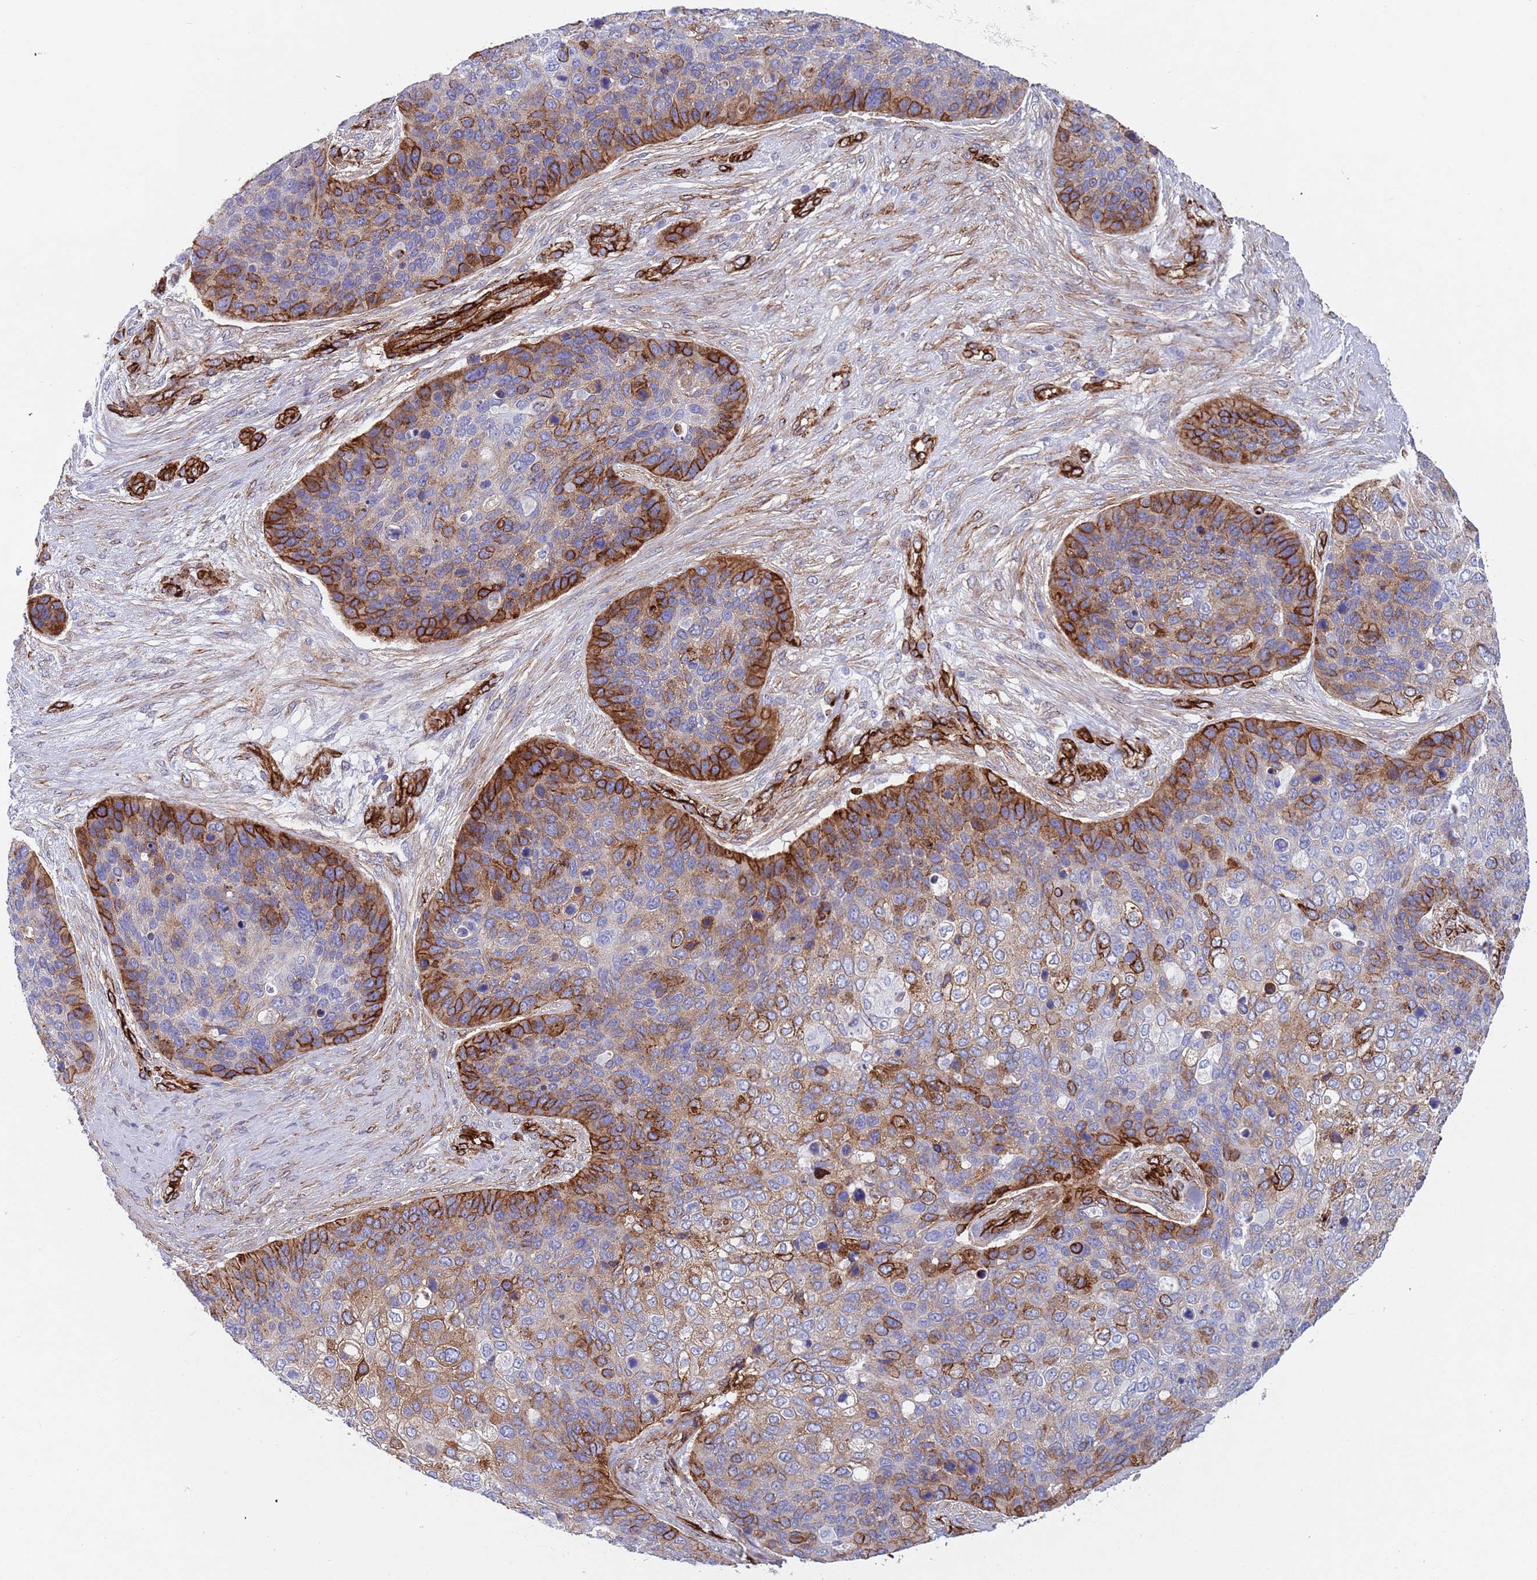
{"staining": {"intensity": "strong", "quantity": "<25%", "location": "cytoplasmic/membranous"}, "tissue": "skin cancer", "cell_type": "Tumor cells", "image_type": "cancer", "snomed": [{"axis": "morphology", "description": "Basal cell carcinoma"}, {"axis": "topography", "description": "Skin"}], "caption": "DAB immunohistochemical staining of skin cancer demonstrates strong cytoplasmic/membranous protein positivity in about <25% of tumor cells.", "gene": "CAV2", "patient": {"sex": "female", "age": 74}}